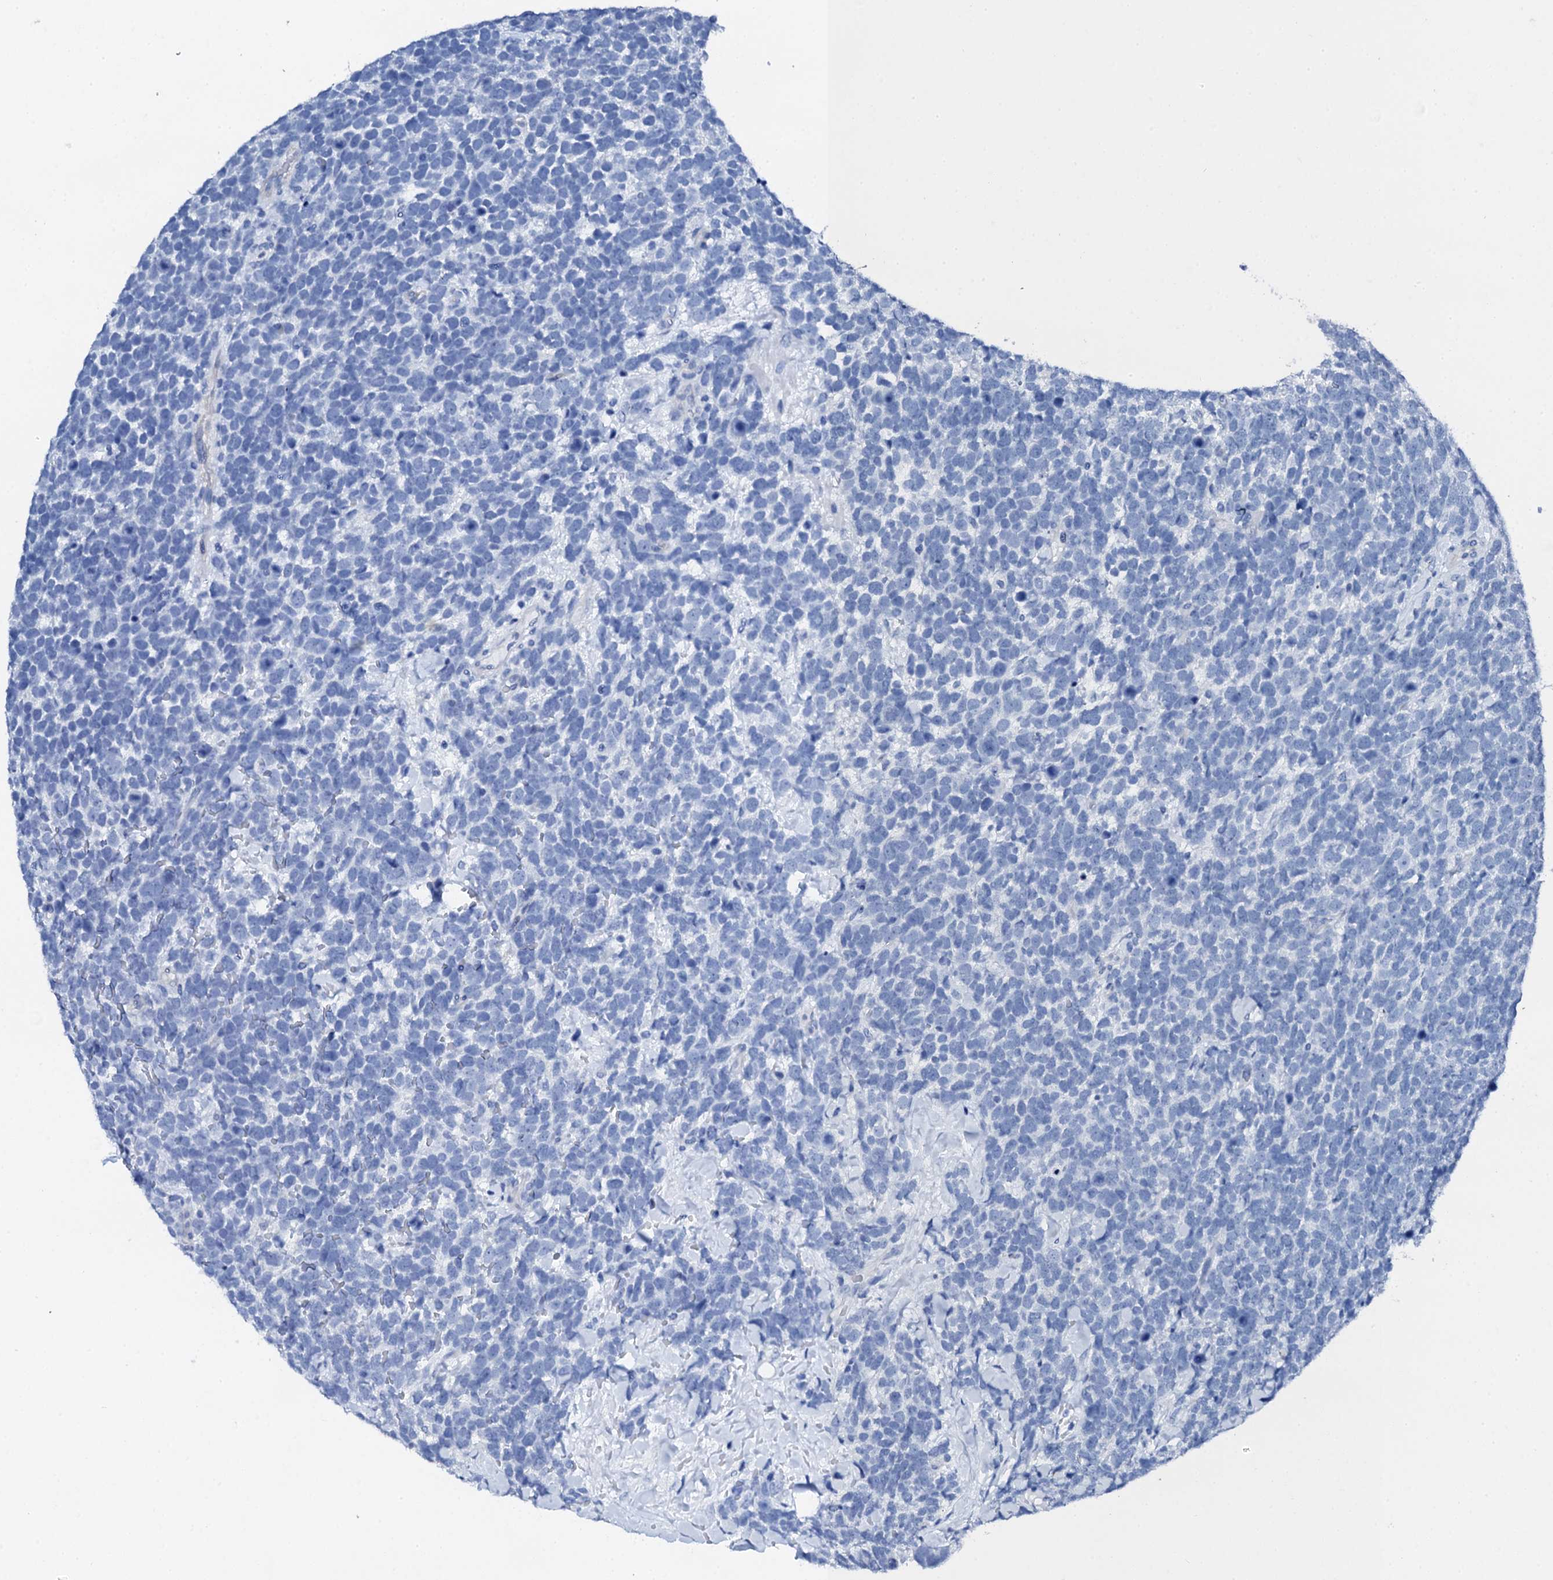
{"staining": {"intensity": "negative", "quantity": "none", "location": "none"}, "tissue": "urothelial cancer", "cell_type": "Tumor cells", "image_type": "cancer", "snomed": [{"axis": "morphology", "description": "Urothelial carcinoma, High grade"}, {"axis": "topography", "description": "Urinary bladder"}], "caption": "Immunohistochemistry micrograph of high-grade urothelial carcinoma stained for a protein (brown), which demonstrates no staining in tumor cells.", "gene": "PTH", "patient": {"sex": "female", "age": 82}}